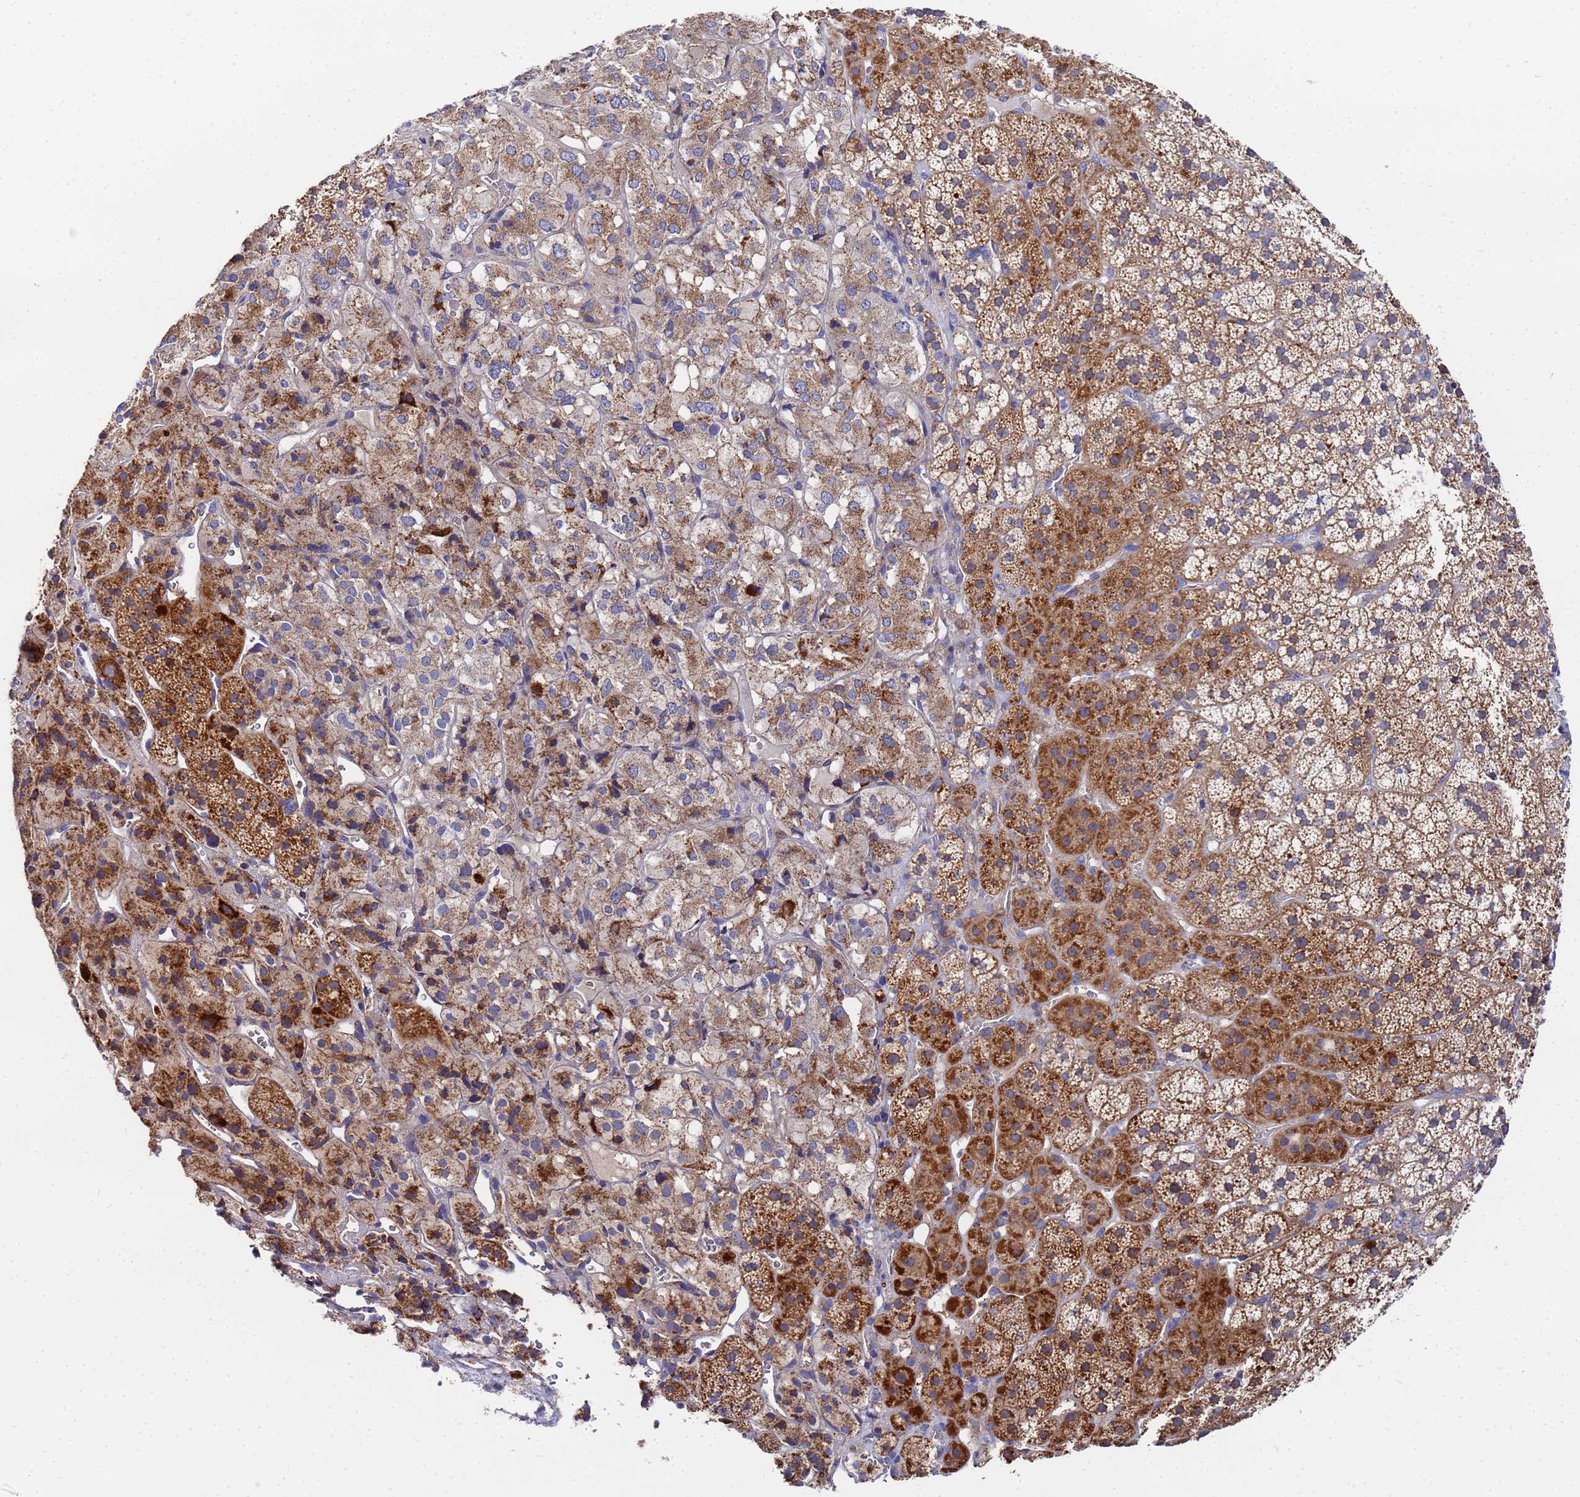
{"staining": {"intensity": "moderate", "quantity": "25%-75%", "location": "cytoplasmic/membranous"}, "tissue": "adrenal gland", "cell_type": "Glandular cells", "image_type": "normal", "snomed": [{"axis": "morphology", "description": "Normal tissue, NOS"}, {"axis": "topography", "description": "Adrenal gland"}], "caption": "High-power microscopy captured an IHC image of unremarkable adrenal gland, revealing moderate cytoplasmic/membranous positivity in about 25%-75% of glandular cells. (DAB IHC, brown staining for protein, blue staining for nuclei).", "gene": "FAHD2A", "patient": {"sex": "female", "age": 44}}